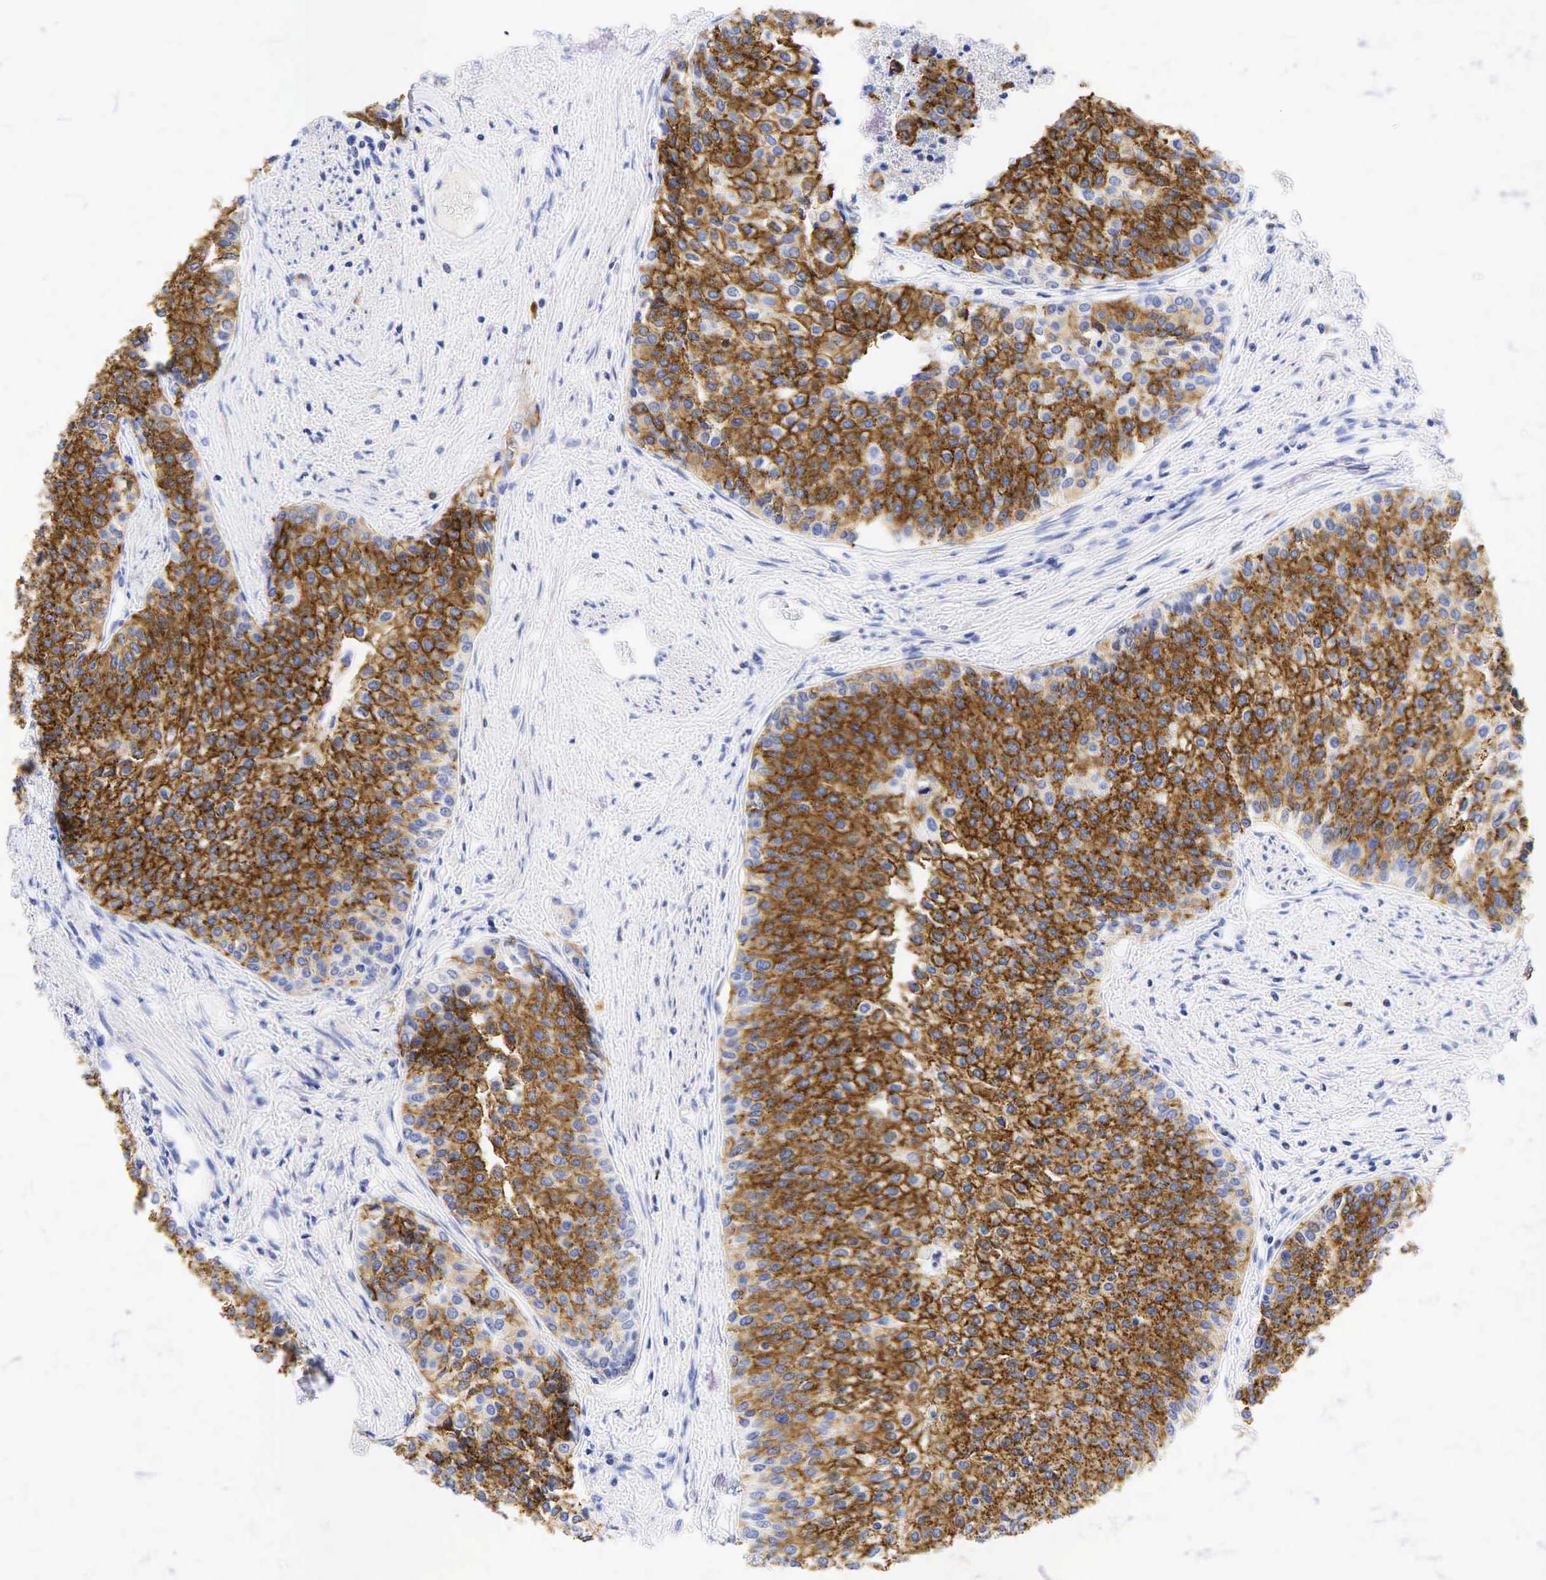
{"staining": {"intensity": "strong", "quantity": ">75%", "location": "cytoplasmic/membranous"}, "tissue": "urothelial cancer", "cell_type": "Tumor cells", "image_type": "cancer", "snomed": [{"axis": "morphology", "description": "Urothelial carcinoma, Low grade"}, {"axis": "topography", "description": "Urinary bladder"}], "caption": "Tumor cells show strong cytoplasmic/membranous staining in approximately >75% of cells in low-grade urothelial carcinoma.", "gene": "TNFRSF8", "patient": {"sex": "female", "age": 73}}